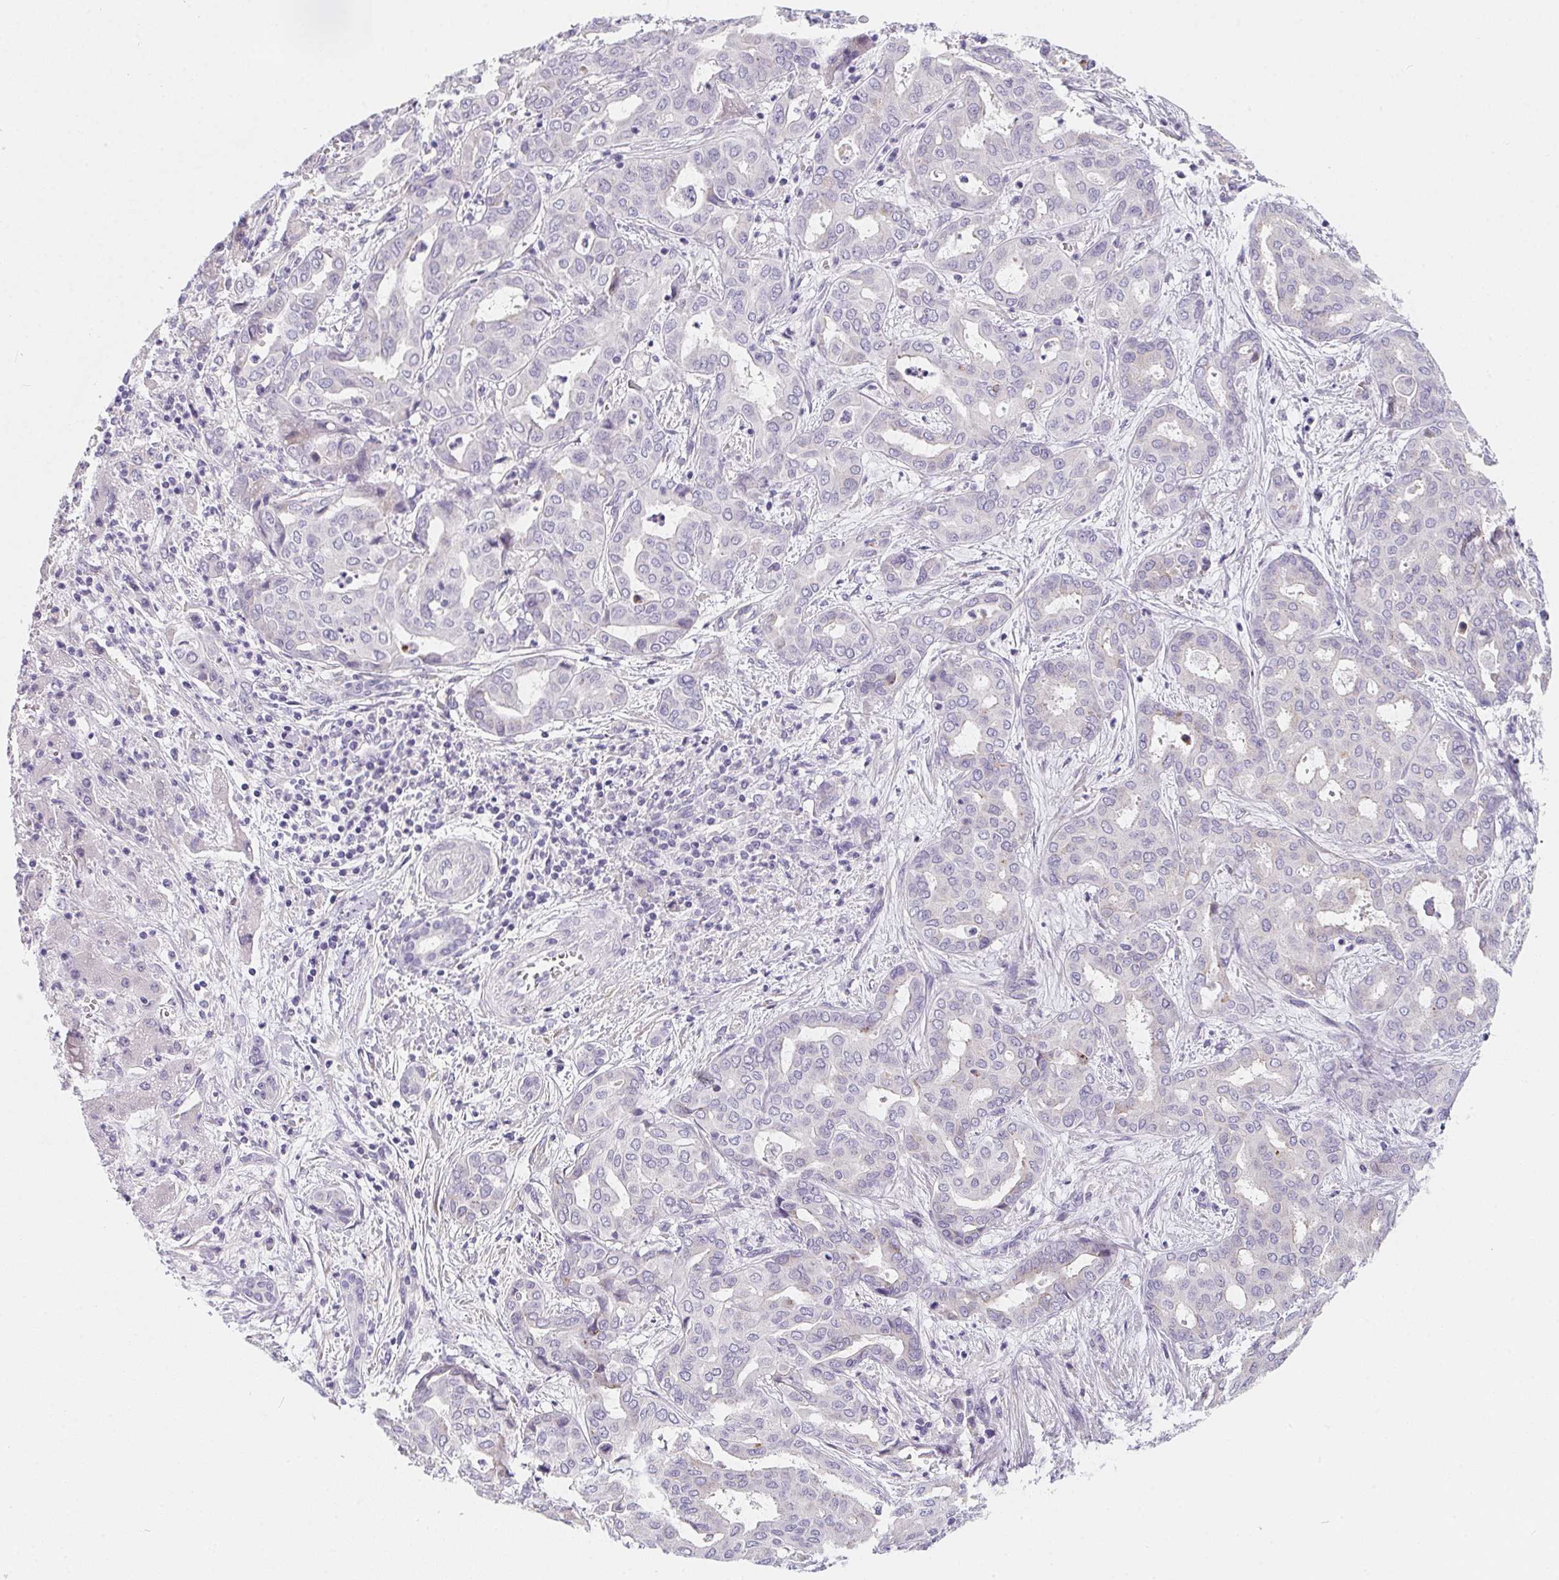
{"staining": {"intensity": "negative", "quantity": "none", "location": "none"}, "tissue": "liver cancer", "cell_type": "Tumor cells", "image_type": "cancer", "snomed": [{"axis": "morphology", "description": "Cholangiocarcinoma"}, {"axis": "topography", "description": "Liver"}], "caption": "Immunohistochemical staining of liver cholangiocarcinoma demonstrates no significant expression in tumor cells.", "gene": "MAP1A", "patient": {"sex": "female", "age": 64}}